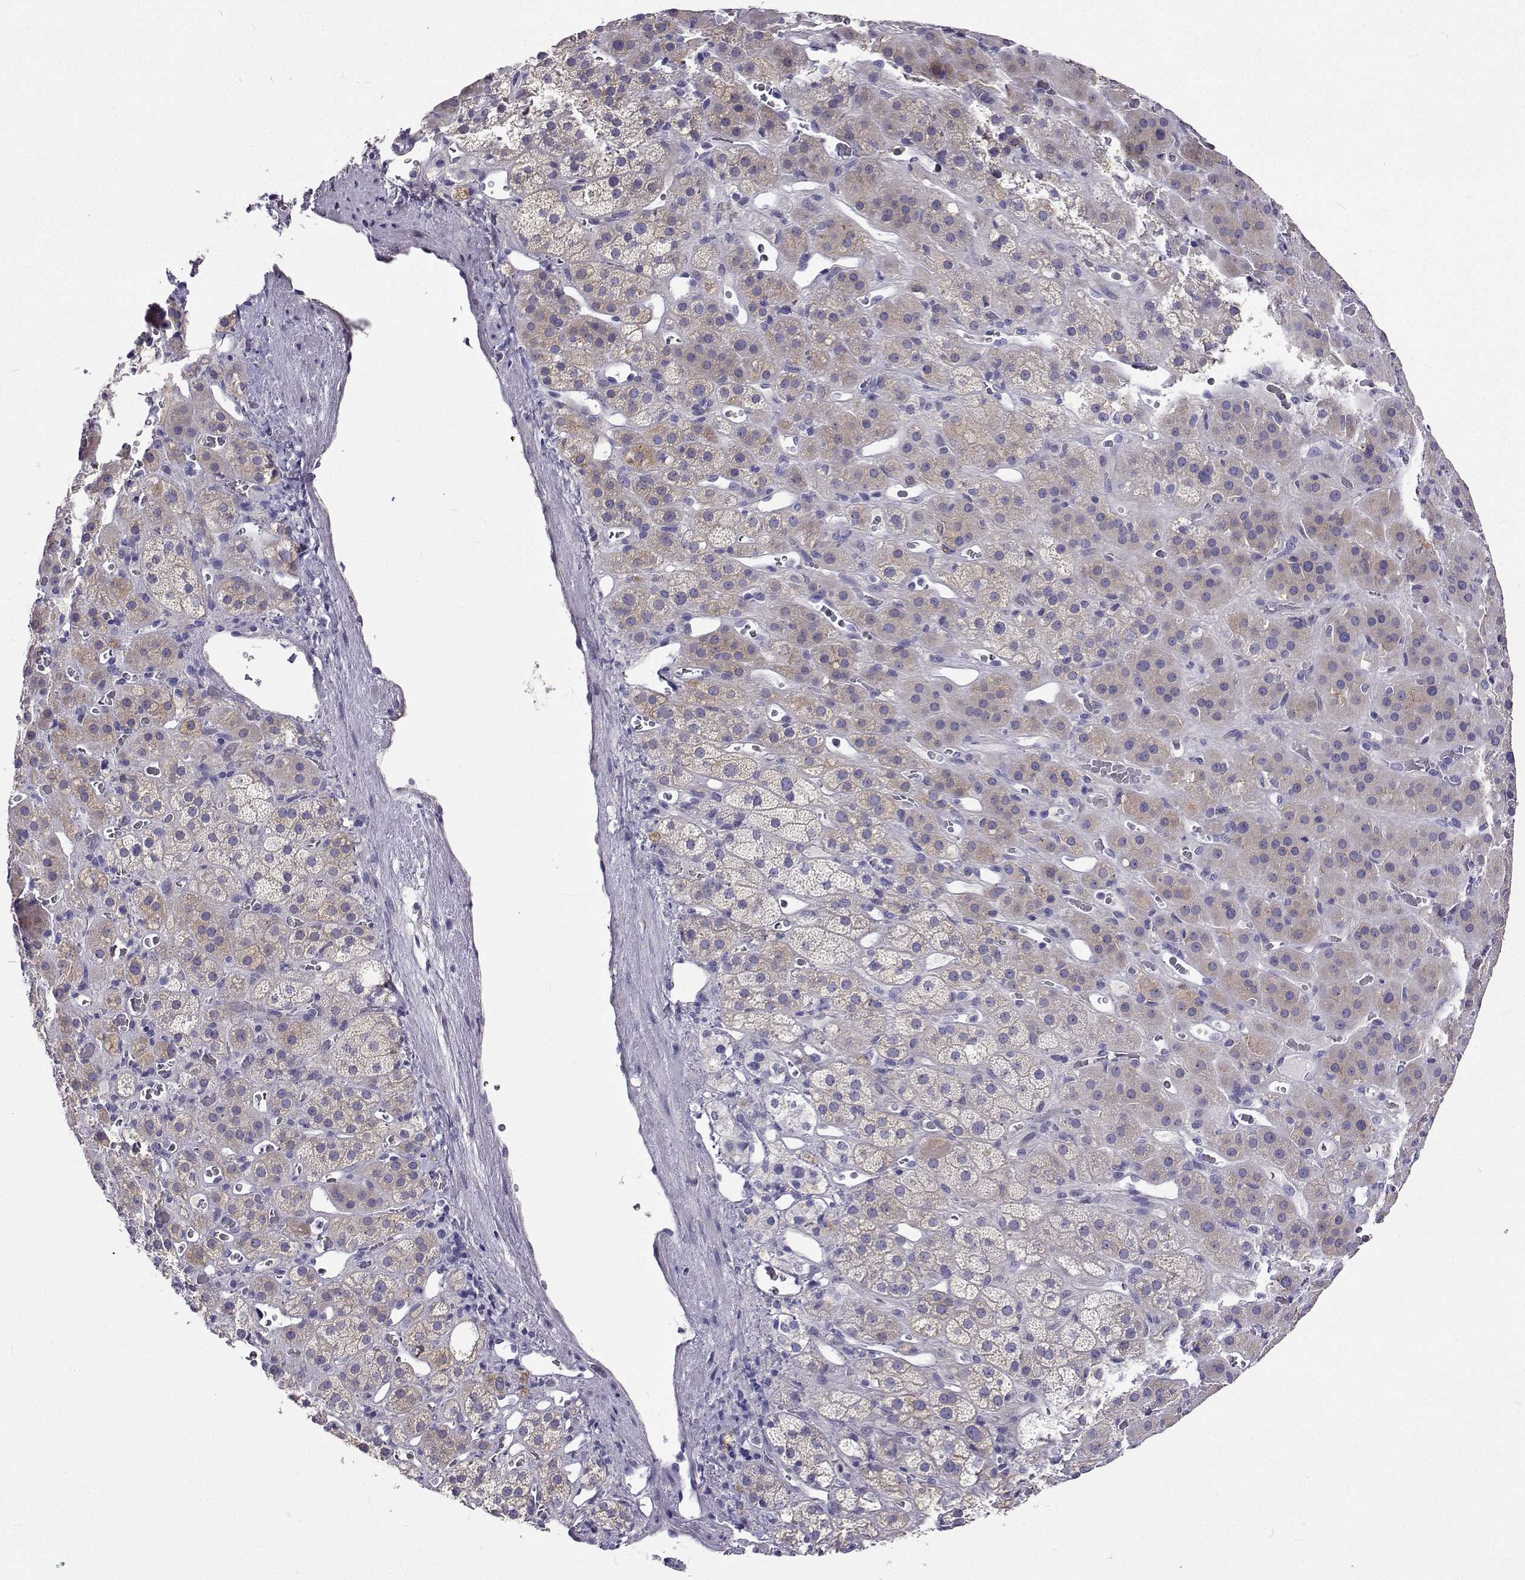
{"staining": {"intensity": "weak", "quantity": "<25%", "location": "cytoplasmic/membranous"}, "tissue": "adrenal gland", "cell_type": "Glandular cells", "image_type": "normal", "snomed": [{"axis": "morphology", "description": "Normal tissue, NOS"}, {"axis": "topography", "description": "Adrenal gland"}], "caption": "Protein analysis of unremarkable adrenal gland reveals no significant expression in glandular cells. The staining is performed using DAB (3,3'-diaminobenzidine) brown chromogen with nuclei counter-stained in using hematoxylin.", "gene": "LHFPL7", "patient": {"sex": "male", "age": 57}}